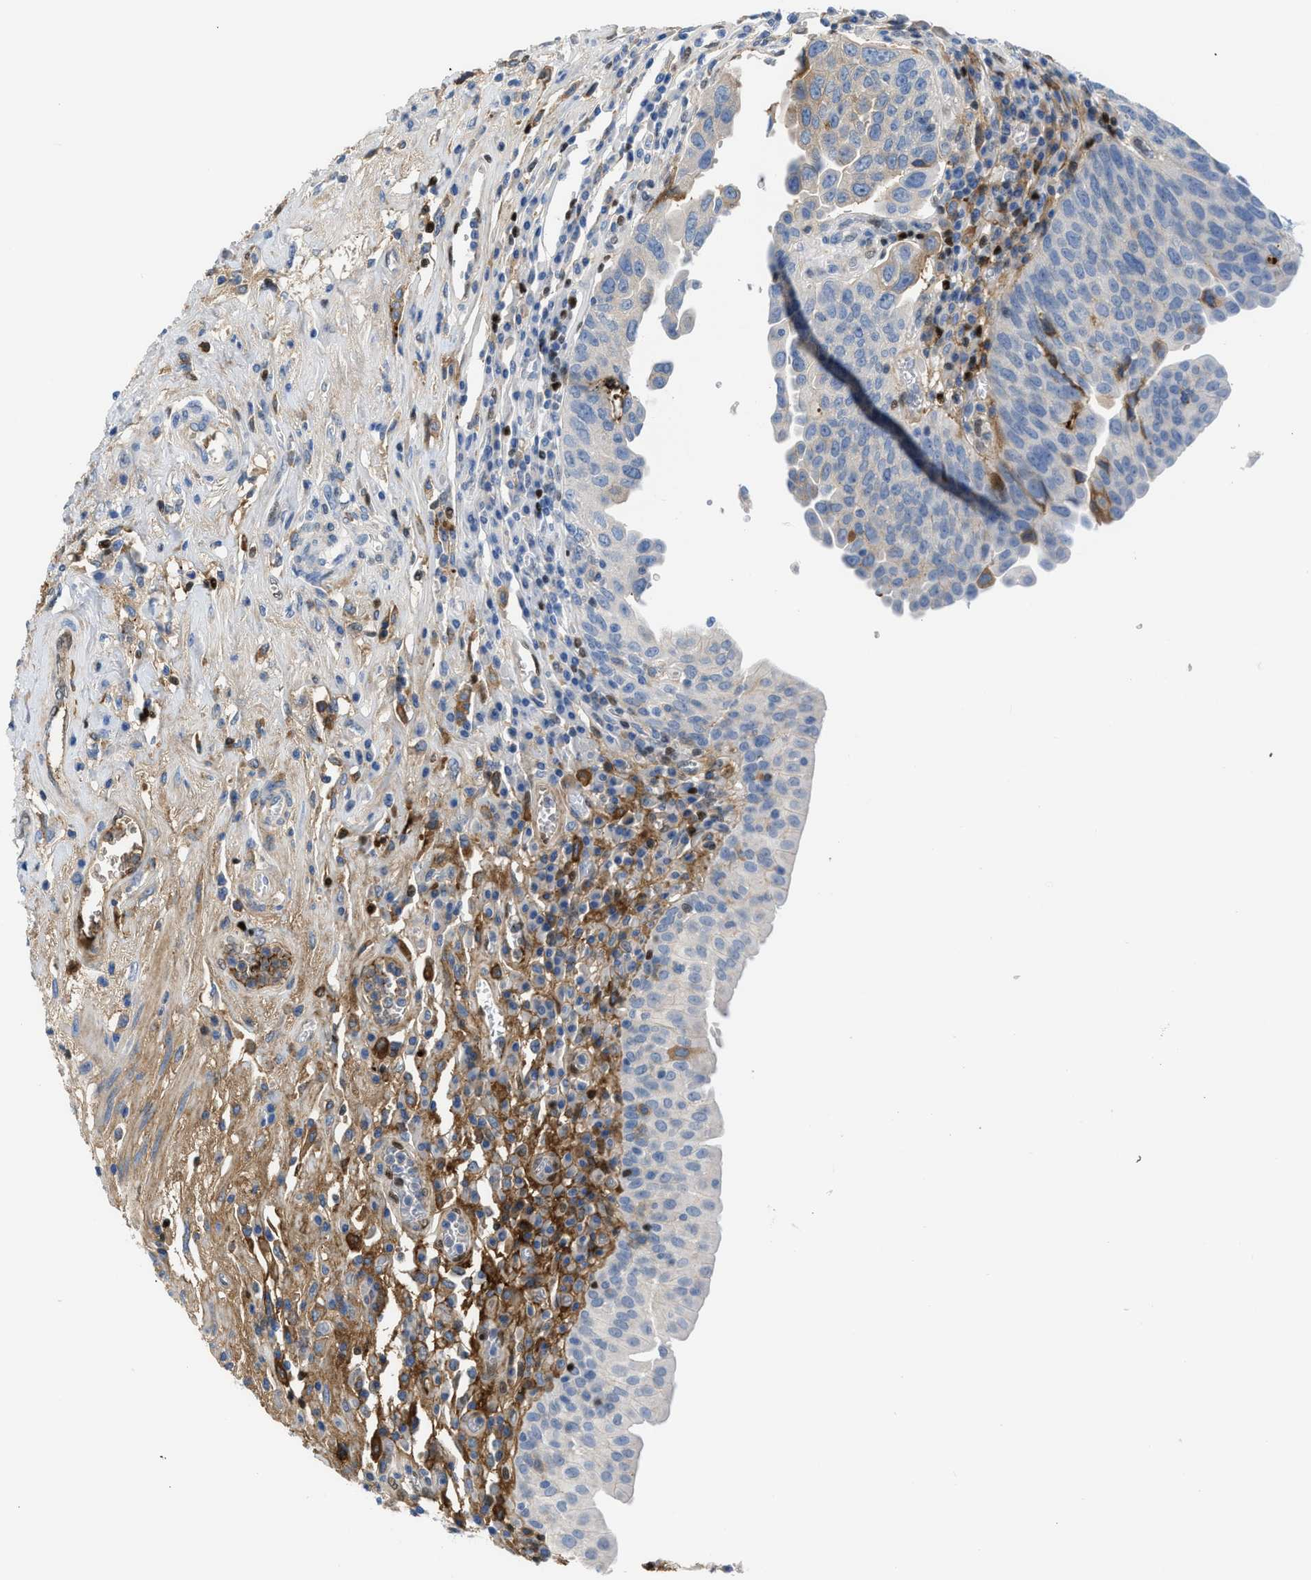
{"staining": {"intensity": "weak", "quantity": "<25%", "location": "cytoplasmic/membranous"}, "tissue": "urothelial cancer", "cell_type": "Tumor cells", "image_type": "cancer", "snomed": [{"axis": "morphology", "description": "Urothelial carcinoma, High grade"}, {"axis": "topography", "description": "Urinary bladder"}], "caption": "Immunohistochemistry (IHC) image of neoplastic tissue: human urothelial cancer stained with DAB exhibits no significant protein positivity in tumor cells.", "gene": "LEF1", "patient": {"sex": "female", "age": 80}}